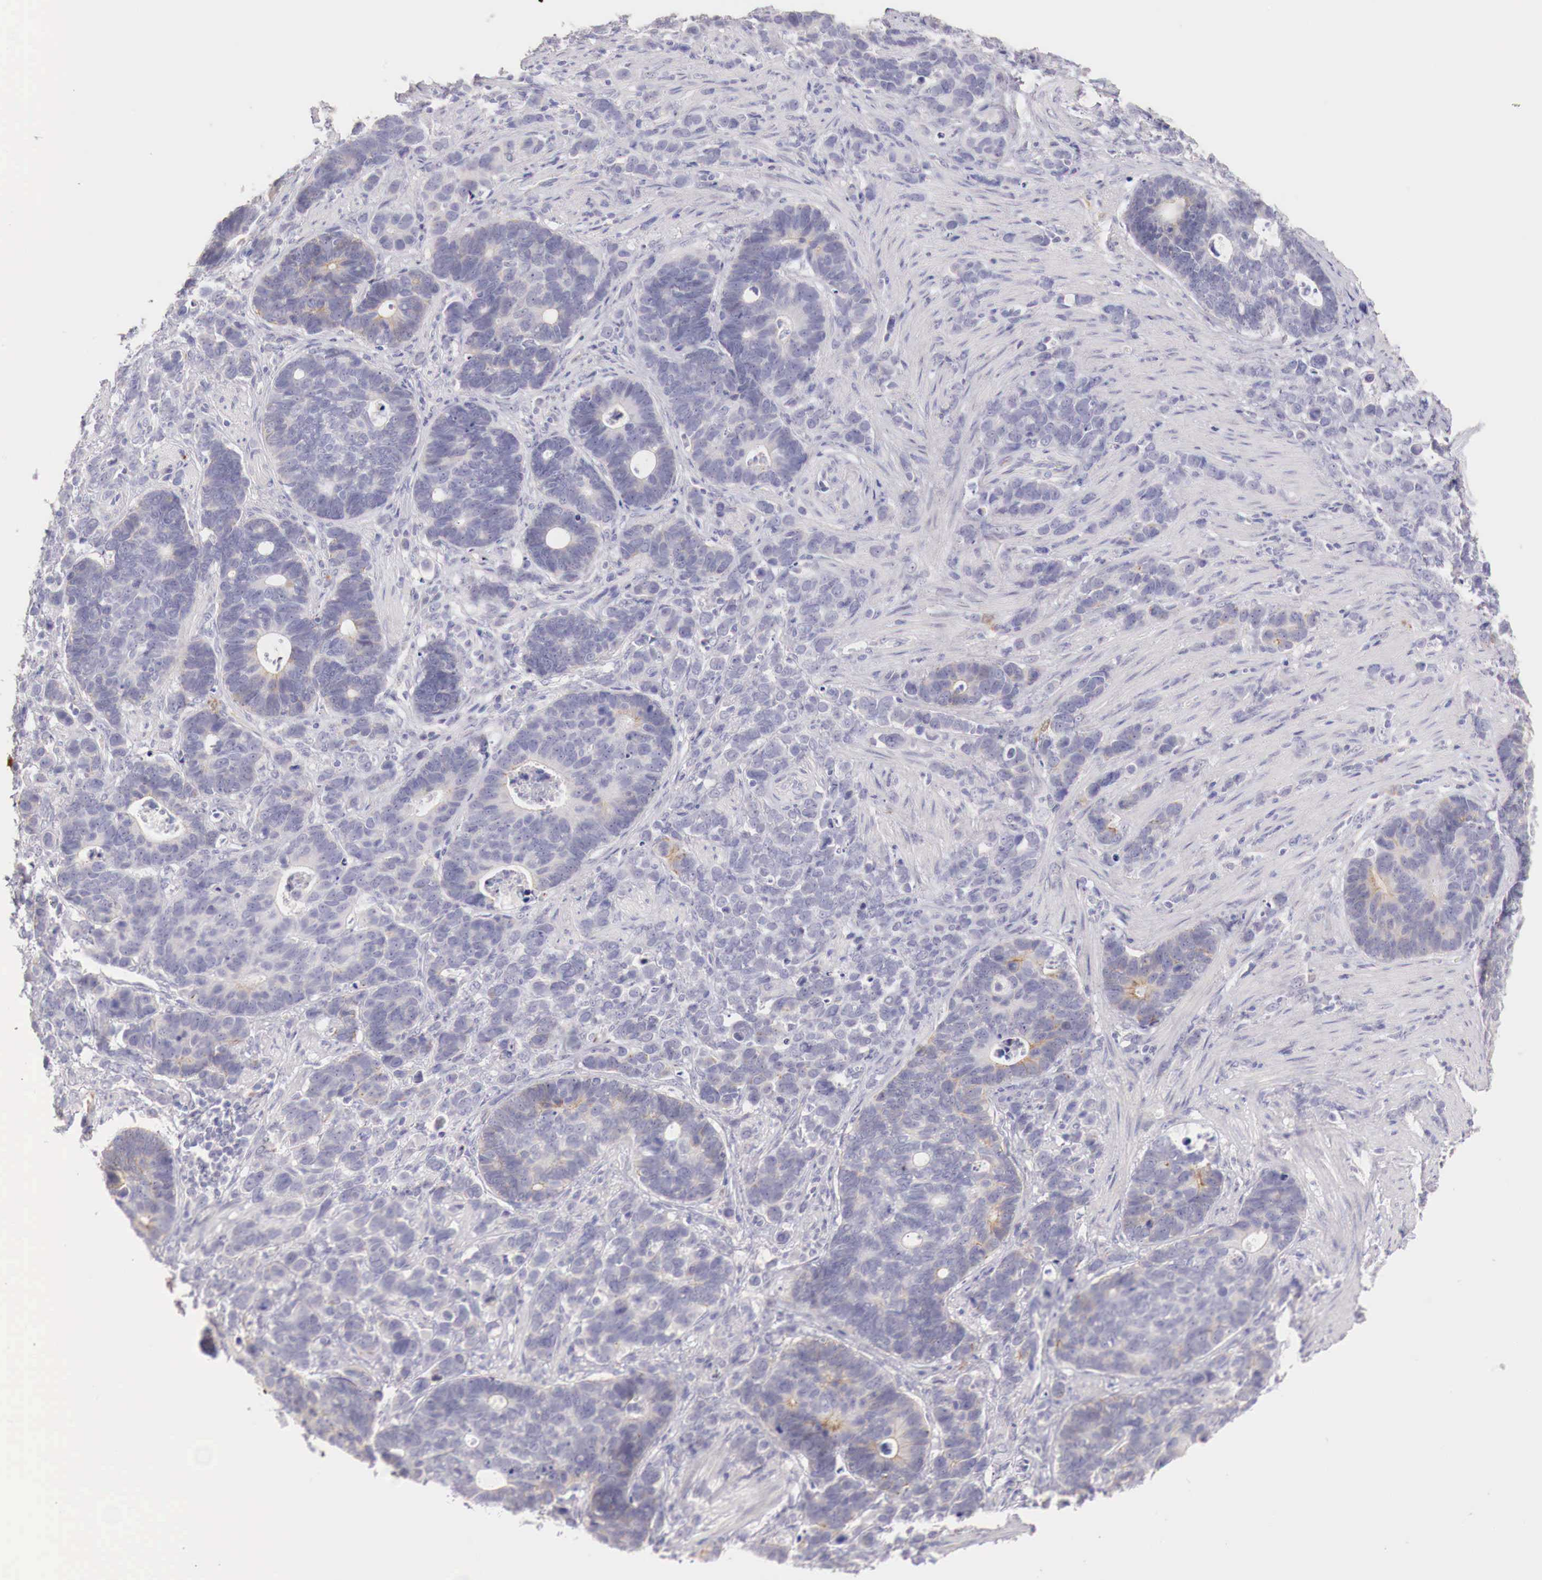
{"staining": {"intensity": "moderate", "quantity": "<25%", "location": "cytoplasmic/membranous"}, "tissue": "stomach cancer", "cell_type": "Tumor cells", "image_type": "cancer", "snomed": [{"axis": "morphology", "description": "Adenocarcinoma, NOS"}, {"axis": "topography", "description": "Stomach, upper"}], "caption": "Immunohistochemistry photomicrograph of neoplastic tissue: stomach adenocarcinoma stained using IHC demonstrates low levels of moderate protein expression localized specifically in the cytoplasmic/membranous of tumor cells, appearing as a cytoplasmic/membranous brown color.", "gene": "ITIH6", "patient": {"sex": "male", "age": 71}}